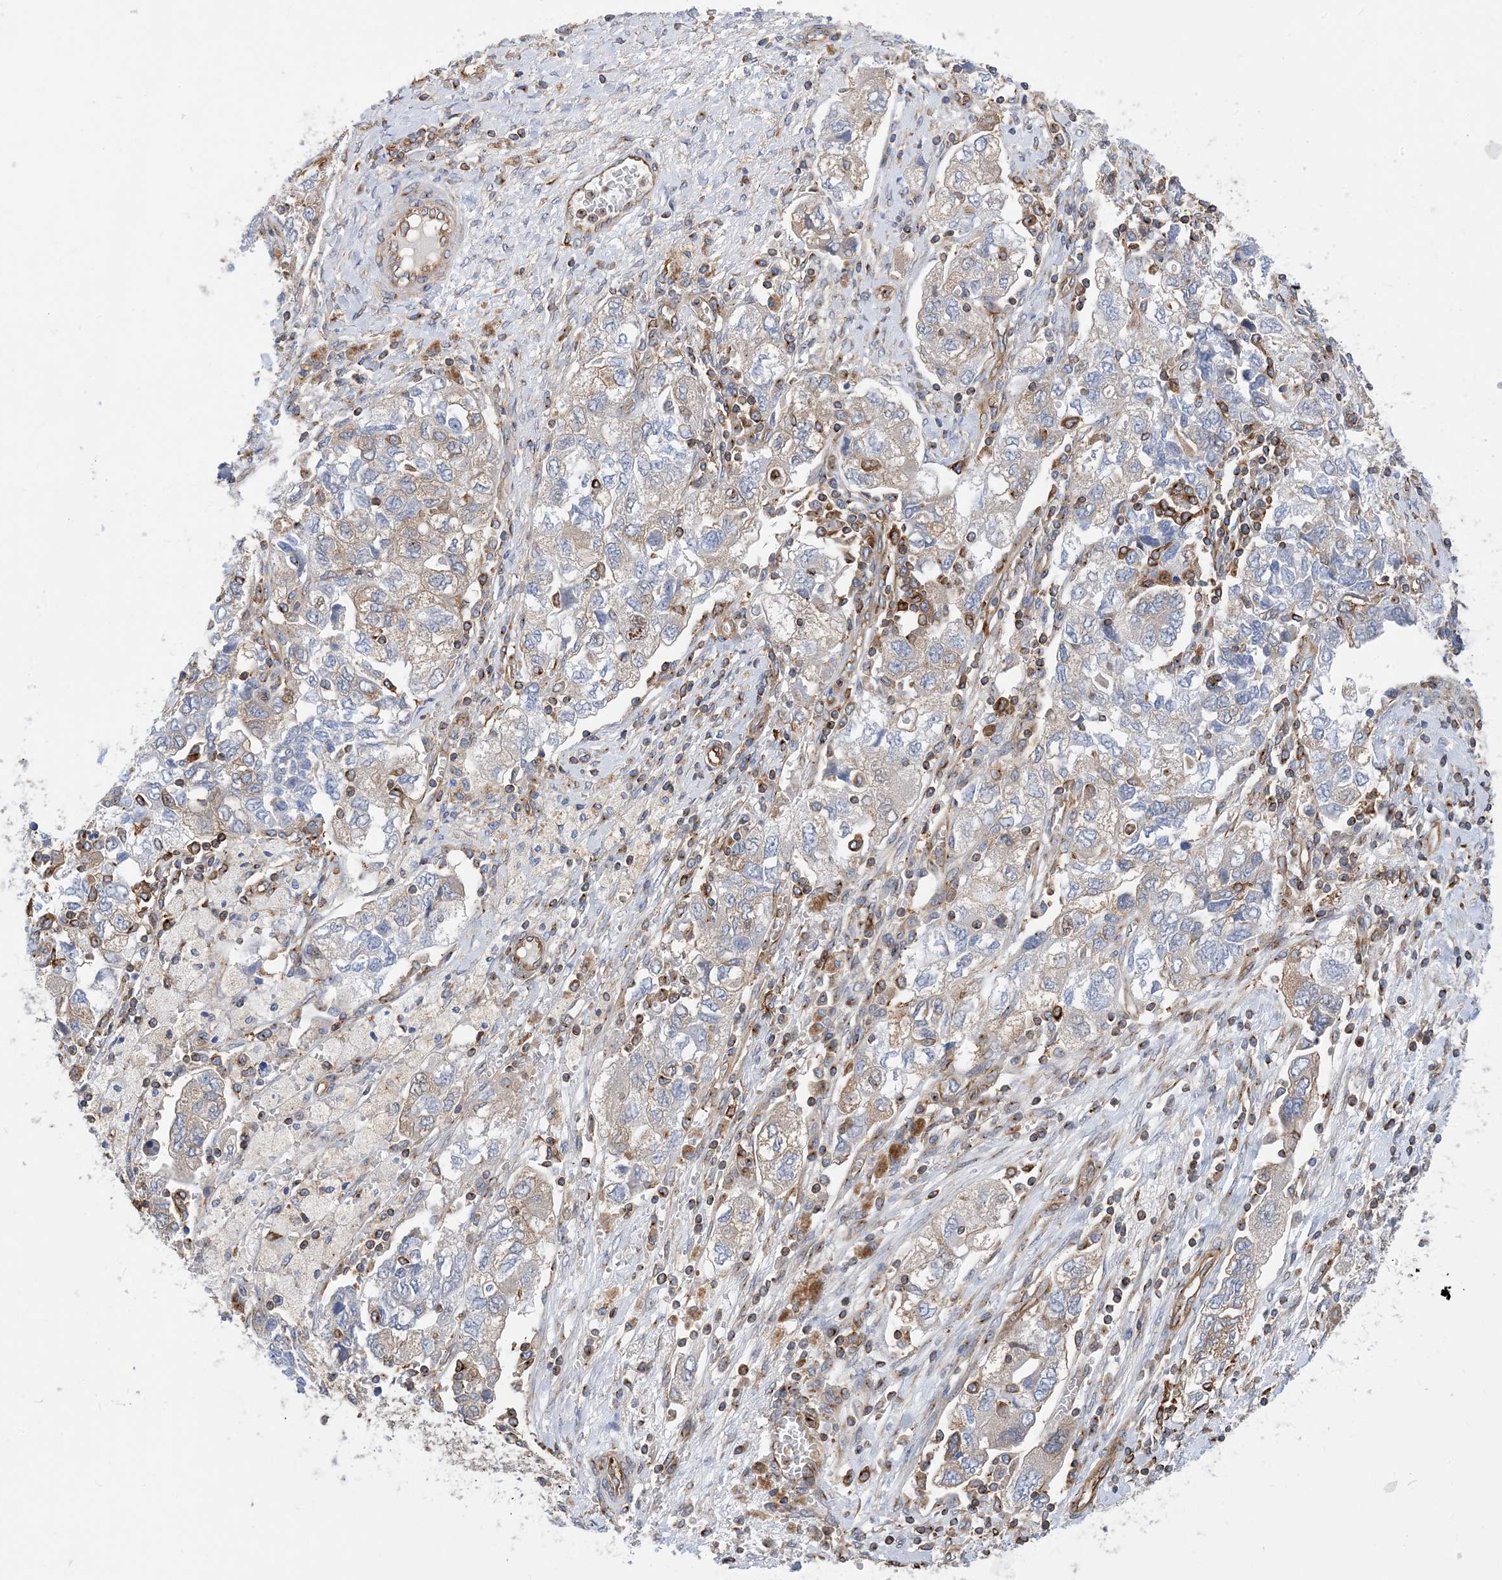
{"staining": {"intensity": "weak", "quantity": "25%-75%", "location": "cytoplasmic/membranous"}, "tissue": "ovarian cancer", "cell_type": "Tumor cells", "image_type": "cancer", "snomed": [{"axis": "morphology", "description": "Carcinoma, NOS"}, {"axis": "morphology", "description": "Cystadenocarcinoma, serous, NOS"}, {"axis": "topography", "description": "Ovary"}], "caption": "Ovarian carcinoma stained with DAB IHC displays low levels of weak cytoplasmic/membranous expression in approximately 25%-75% of tumor cells. The staining was performed using DAB to visualize the protein expression in brown, while the nuclei were stained in blue with hematoxylin (Magnification: 20x).", "gene": "DYNC1LI1", "patient": {"sex": "female", "age": 69}}